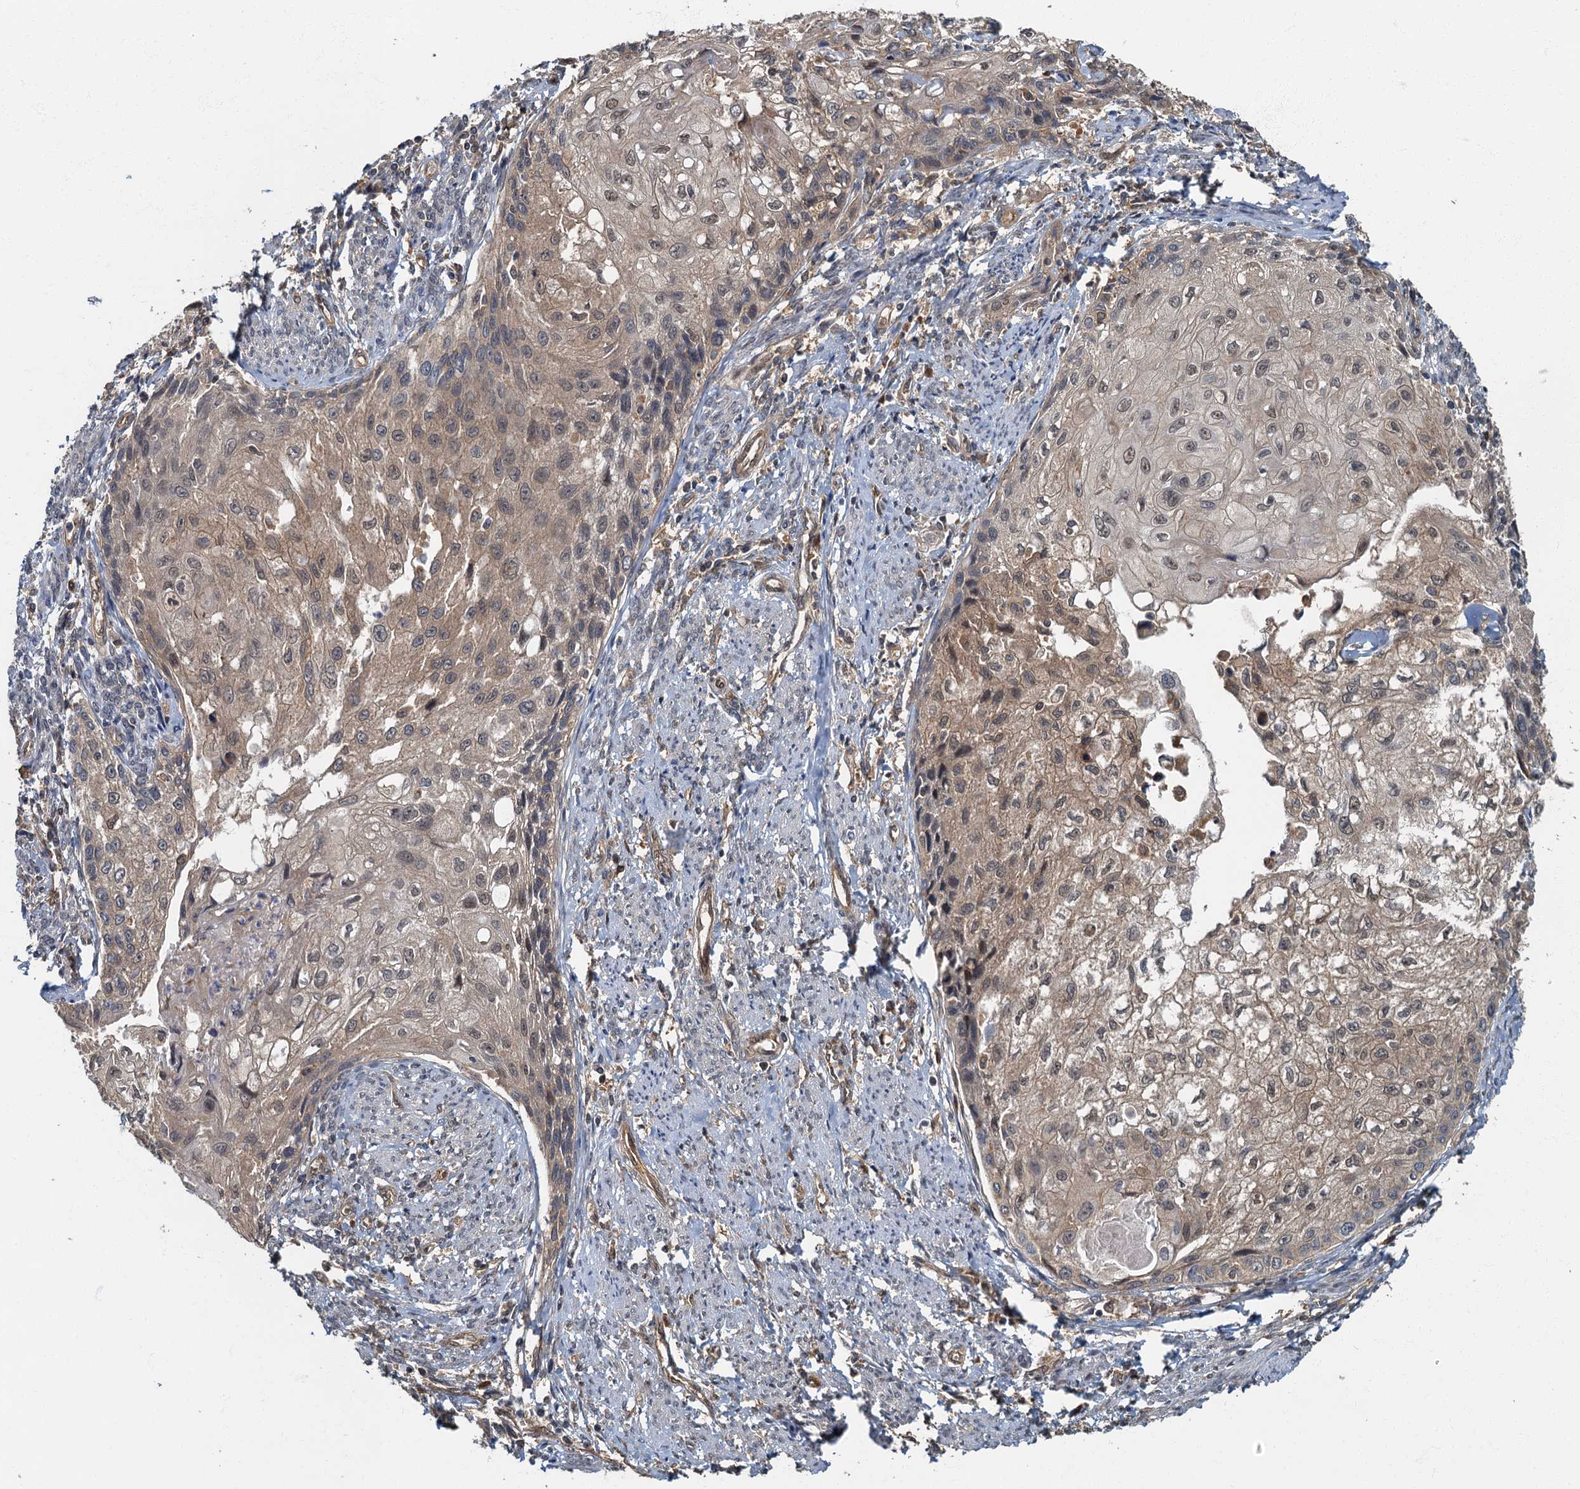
{"staining": {"intensity": "weak", "quantity": ">75%", "location": "cytoplasmic/membranous,nuclear"}, "tissue": "cervical cancer", "cell_type": "Tumor cells", "image_type": "cancer", "snomed": [{"axis": "morphology", "description": "Squamous cell carcinoma, NOS"}, {"axis": "topography", "description": "Cervix"}], "caption": "Cervical squamous cell carcinoma stained for a protein (brown) displays weak cytoplasmic/membranous and nuclear positive staining in approximately >75% of tumor cells.", "gene": "TBCK", "patient": {"sex": "female", "age": 67}}